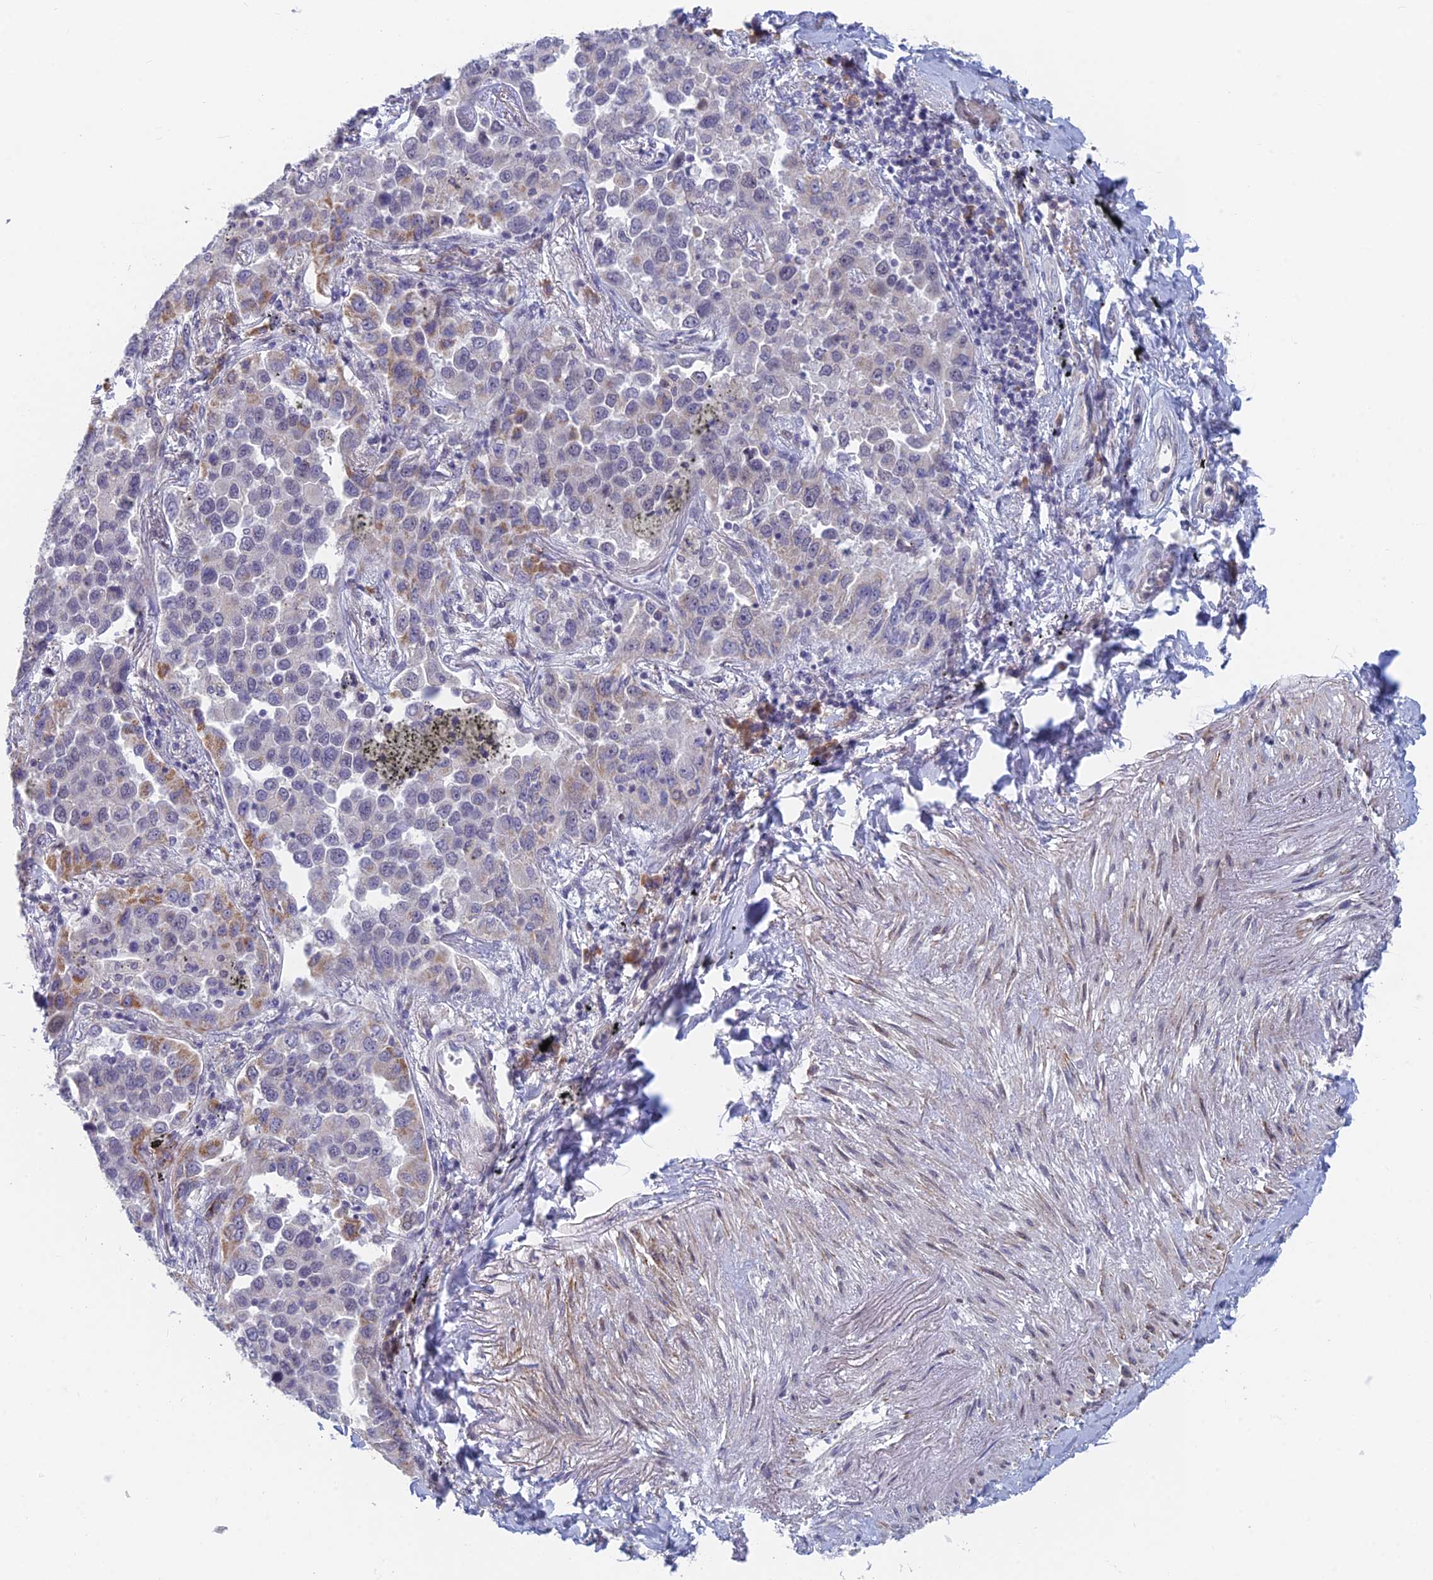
{"staining": {"intensity": "negative", "quantity": "none", "location": "none"}, "tissue": "lung cancer", "cell_type": "Tumor cells", "image_type": "cancer", "snomed": [{"axis": "morphology", "description": "Adenocarcinoma, NOS"}, {"axis": "topography", "description": "Lung"}], "caption": "This photomicrograph is of lung cancer stained with IHC to label a protein in brown with the nuclei are counter-stained blue. There is no positivity in tumor cells.", "gene": "PPP1R26", "patient": {"sex": "male", "age": 67}}